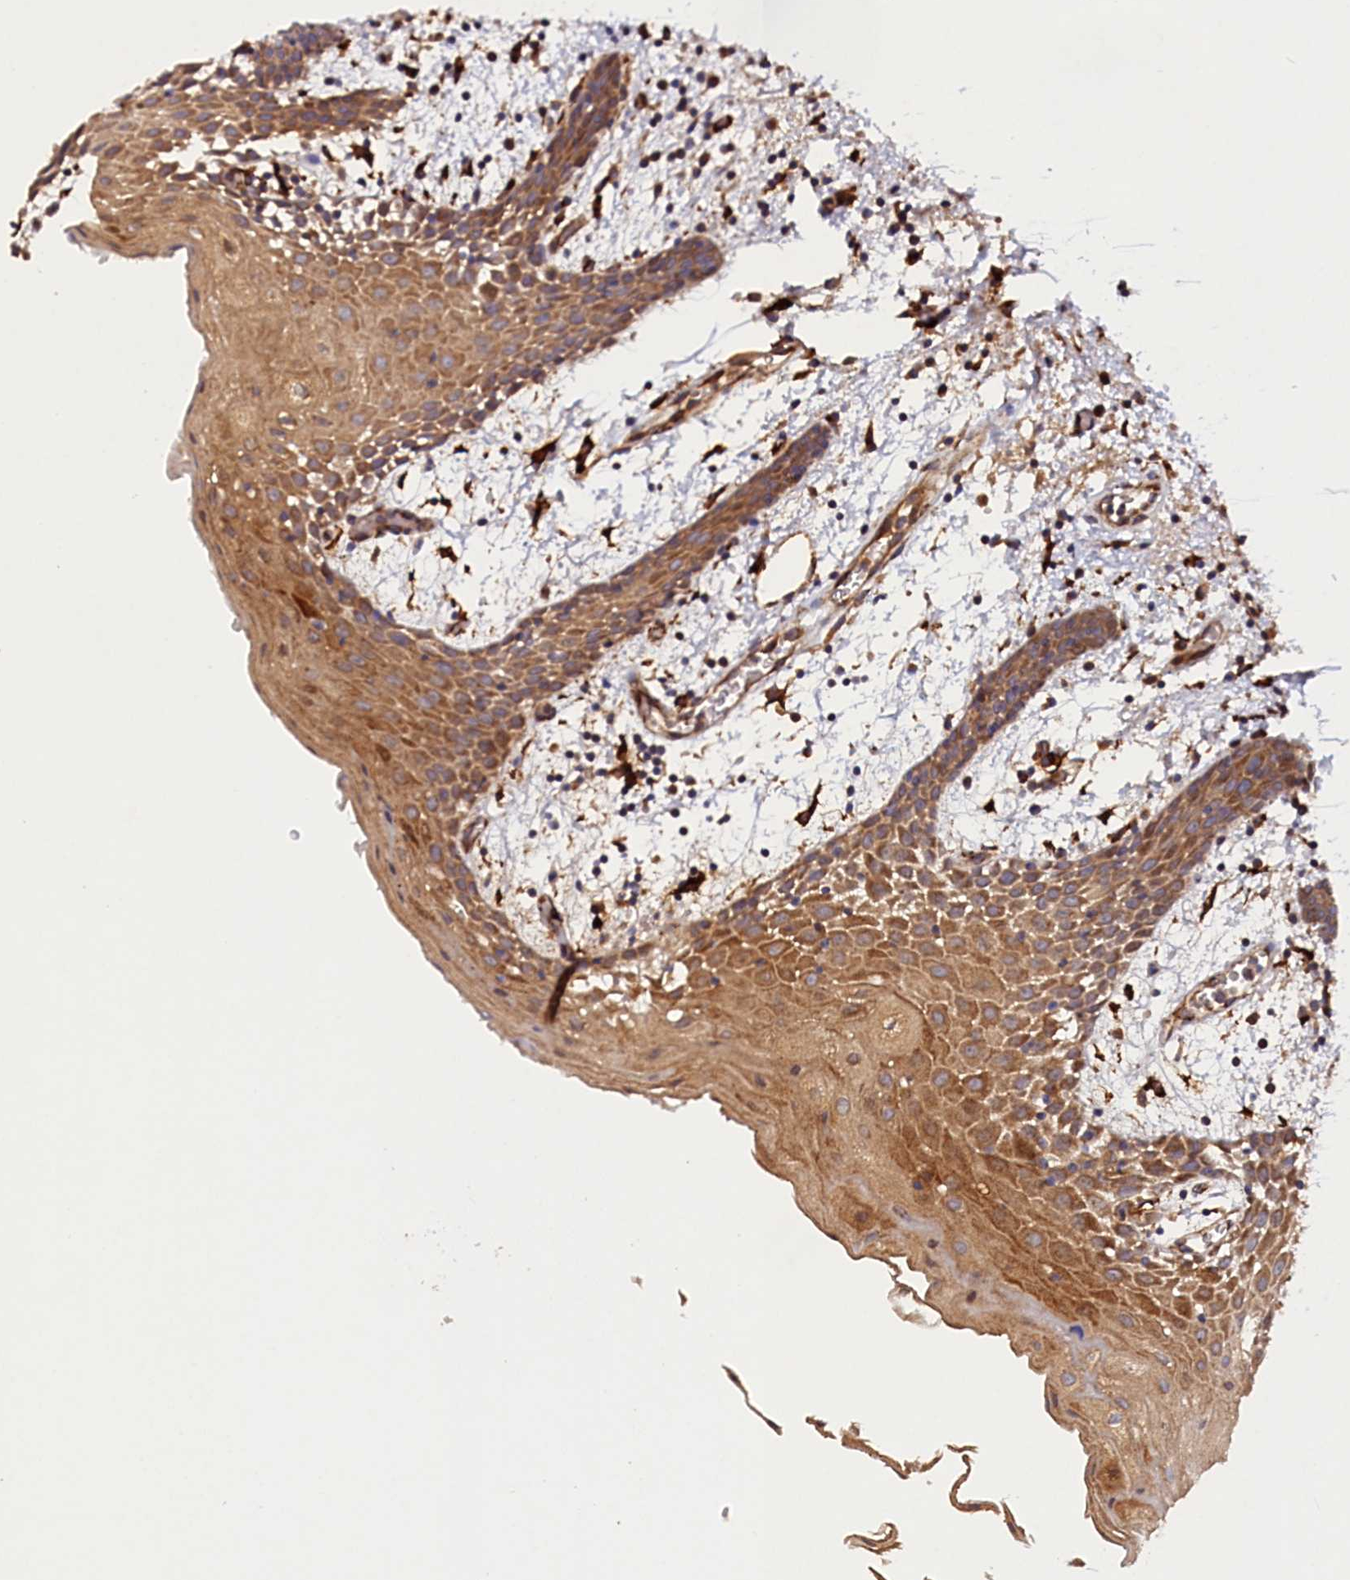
{"staining": {"intensity": "moderate", "quantity": ">75%", "location": "cytoplasmic/membranous"}, "tissue": "oral mucosa", "cell_type": "Squamous epithelial cells", "image_type": "normal", "snomed": [{"axis": "morphology", "description": "Normal tissue, NOS"}, {"axis": "topography", "description": "Skeletal muscle"}, {"axis": "topography", "description": "Oral tissue"}, {"axis": "topography", "description": "Salivary gland"}, {"axis": "topography", "description": "Peripheral nerve tissue"}], "caption": "Immunohistochemical staining of benign human oral mucosa exhibits moderate cytoplasmic/membranous protein positivity in about >75% of squamous epithelial cells. (Stains: DAB in brown, nuclei in blue, Microscopy: brightfield microscopy at high magnification).", "gene": "ARRDC4", "patient": {"sex": "male", "age": 54}}